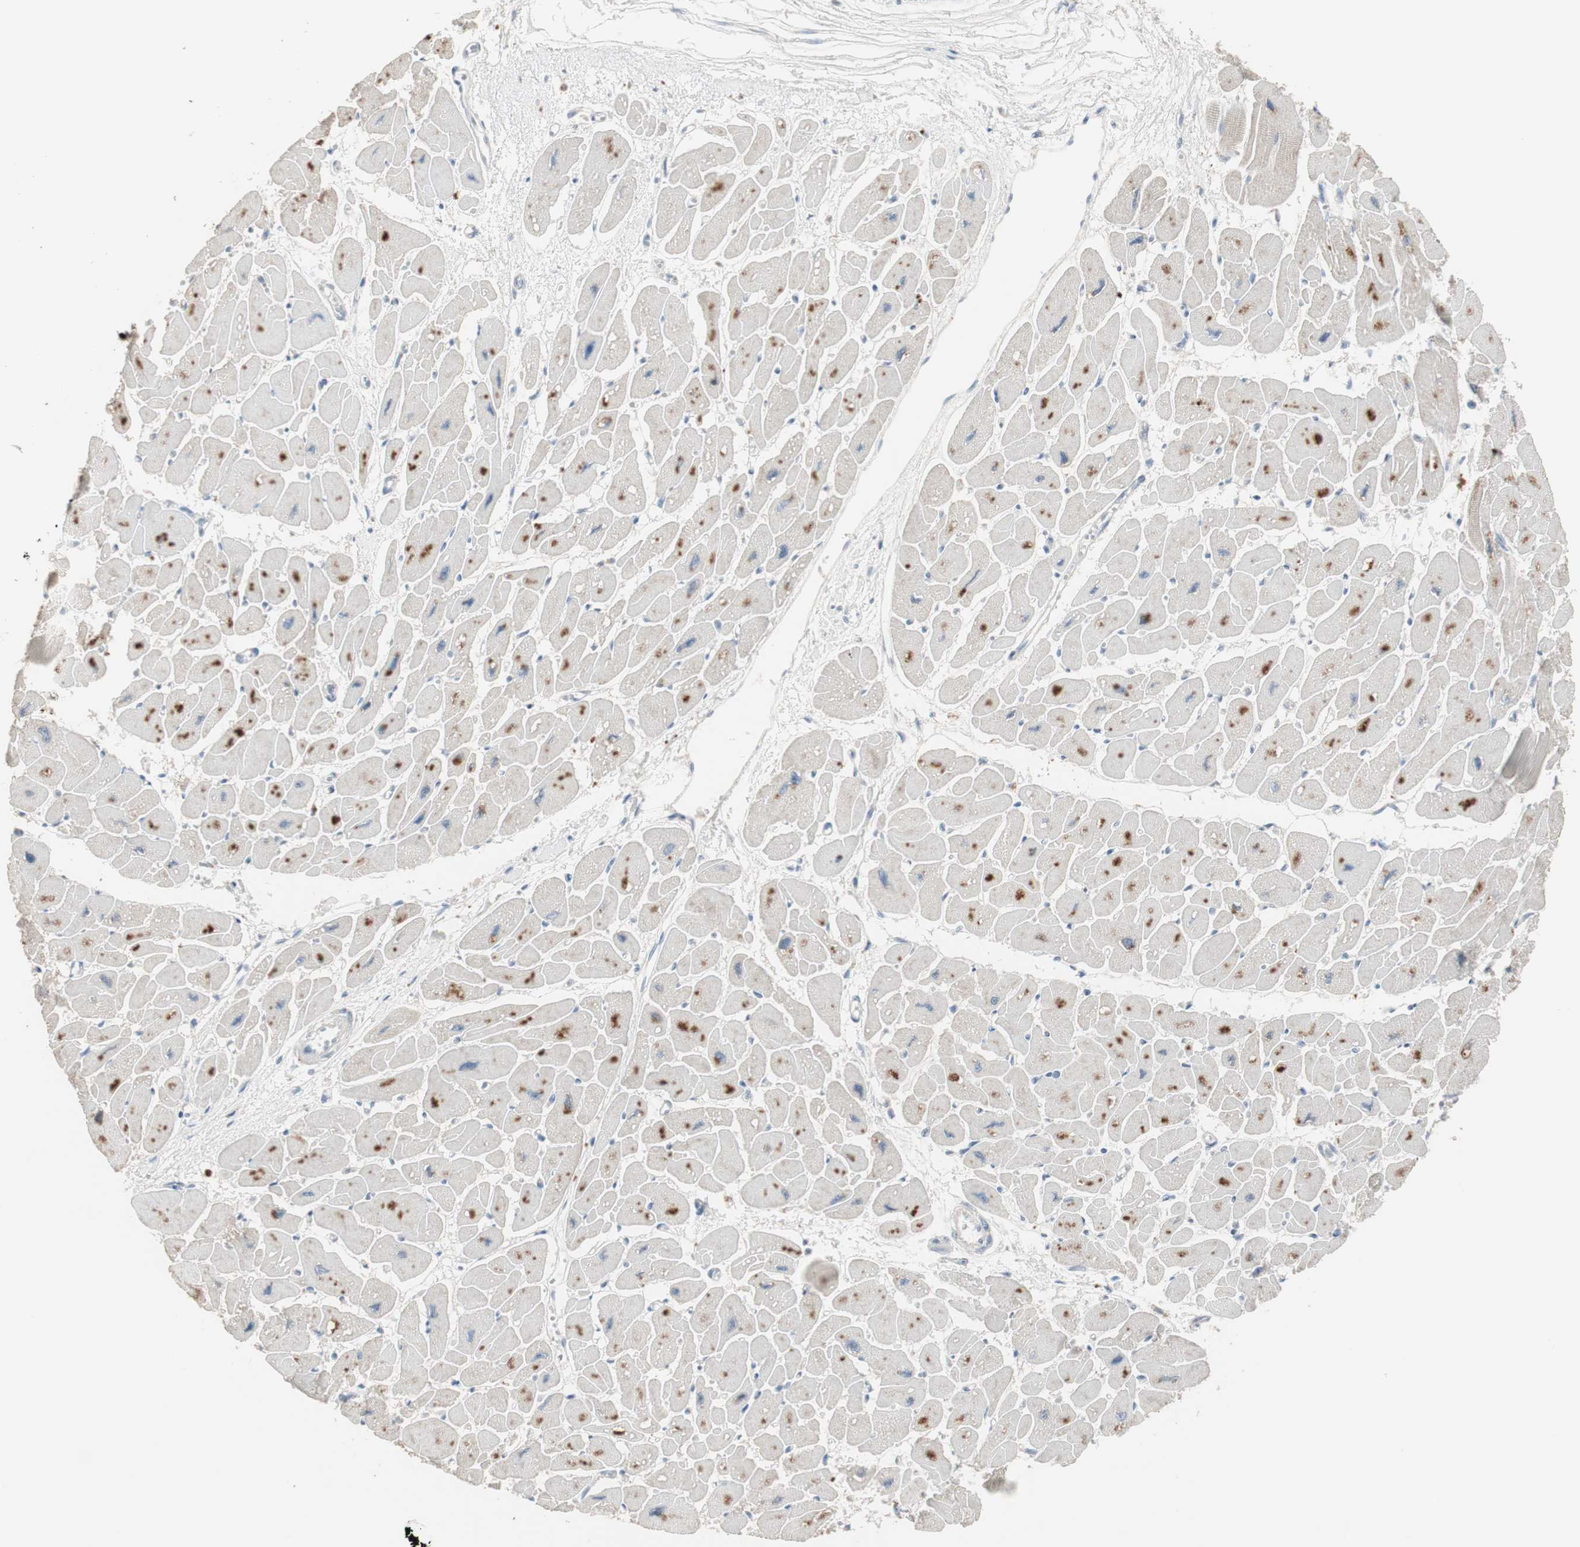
{"staining": {"intensity": "moderate", "quantity": "25%-75%", "location": "cytoplasmic/membranous"}, "tissue": "heart muscle", "cell_type": "Cardiomyocytes", "image_type": "normal", "snomed": [{"axis": "morphology", "description": "Normal tissue, NOS"}, {"axis": "topography", "description": "Heart"}], "caption": "Immunohistochemistry (DAB) staining of normal heart muscle demonstrates moderate cytoplasmic/membranous protein positivity in about 25%-75% of cardiomyocytes. The staining was performed using DAB, with brown indicating positive protein expression. Nuclei are stained blue with hematoxylin.", "gene": "KHK", "patient": {"sex": "female", "age": 54}}